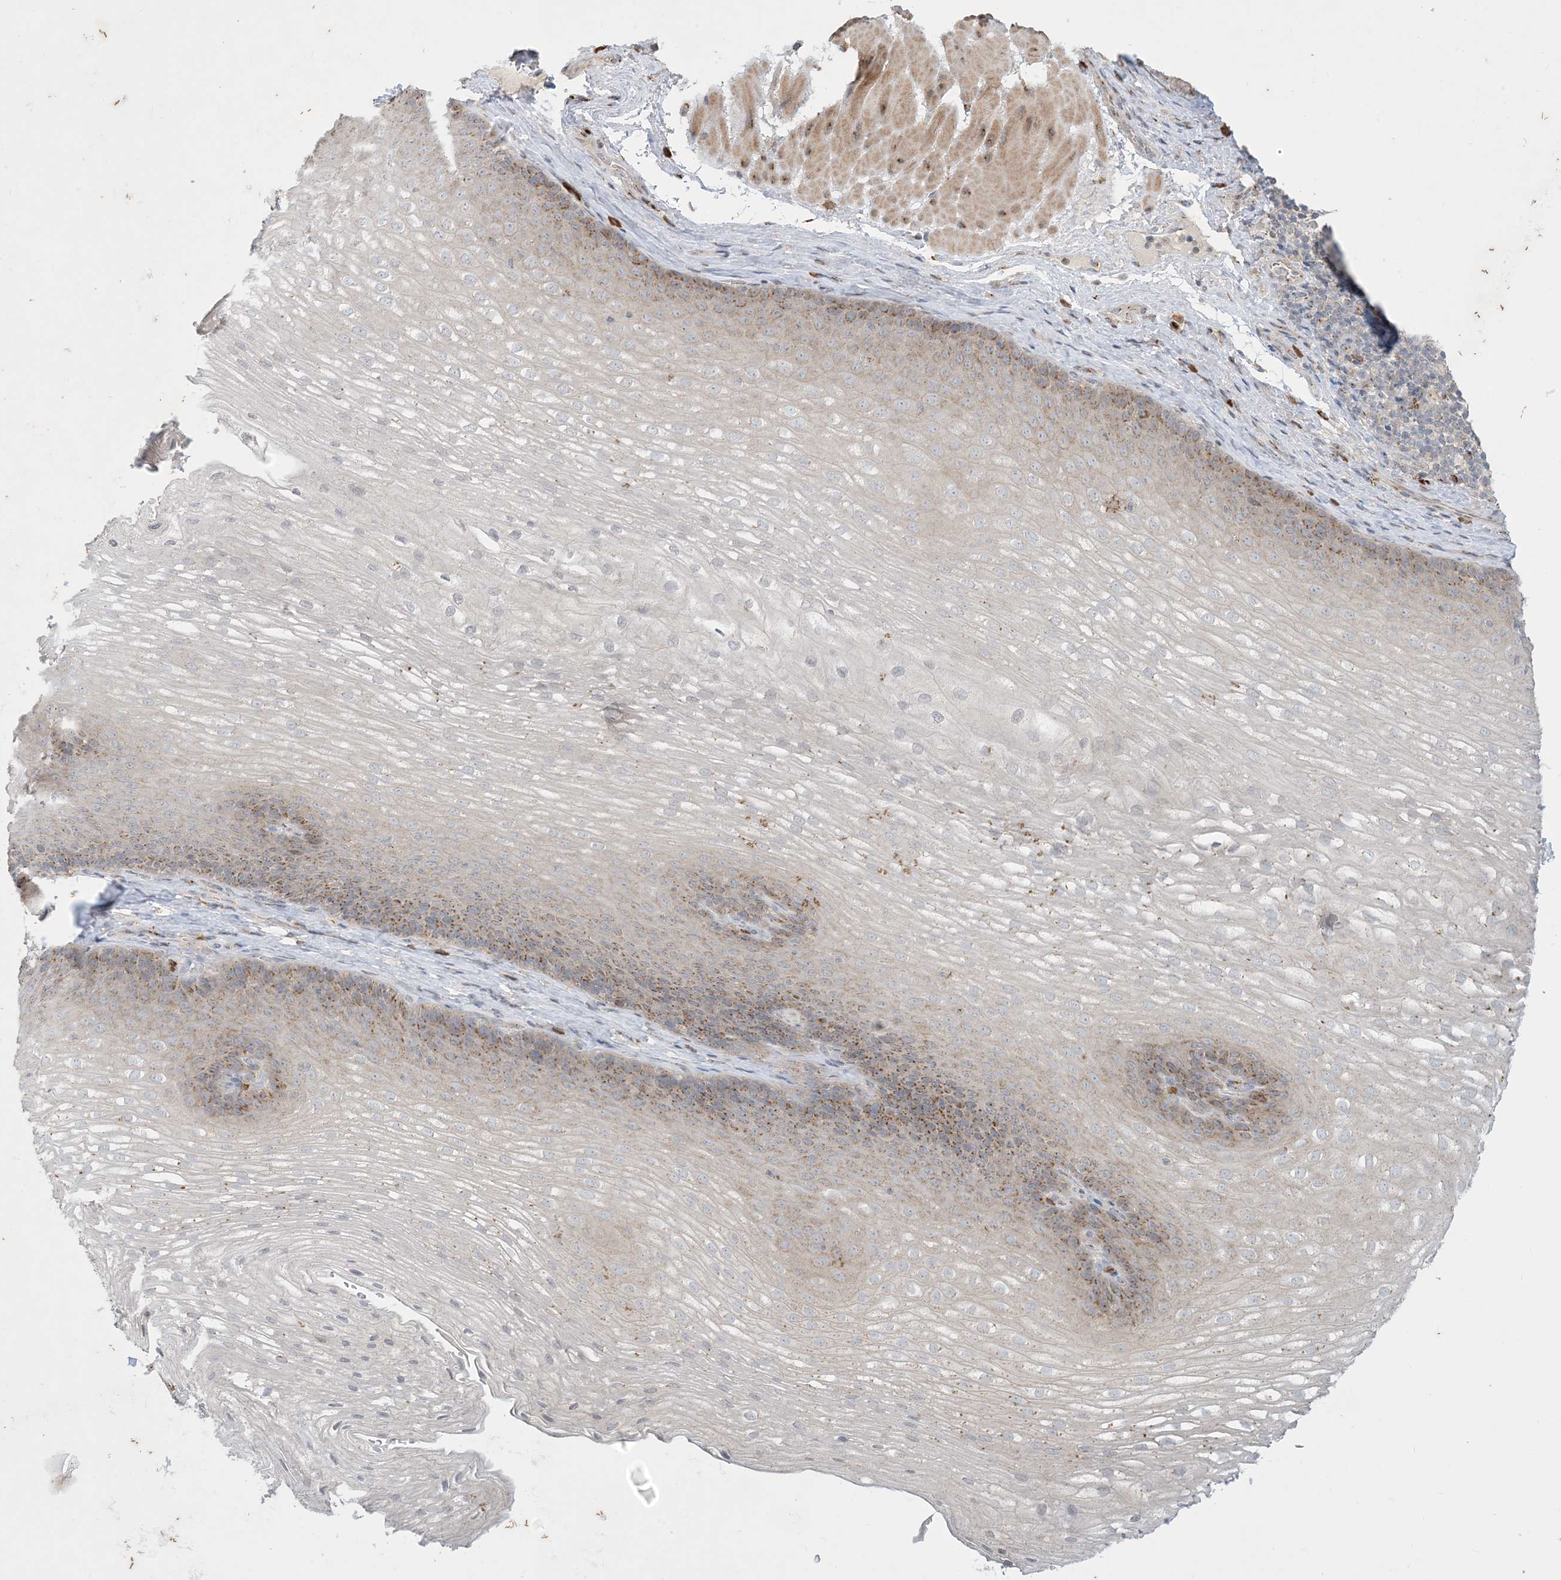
{"staining": {"intensity": "moderate", "quantity": "25%-75%", "location": "cytoplasmic/membranous,nuclear"}, "tissue": "esophagus", "cell_type": "Squamous epithelial cells", "image_type": "normal", "snomed": [{"axis": "morphology", "description": "Normal tissue, NOS"}, {"axis": "topography", "description": "Esophagus"}], "caption": "Protein expression analysis of unremarkable human esophagus reveals moderate cytoplasmic/membranous,nuclear positivity in about 25%-75% of squamous epithelial cells. (DAB = brown stain, brightfield microscopy at high magnification).", "gene": "CCDC14", "patient": {"sex": "female", "age": 66}}